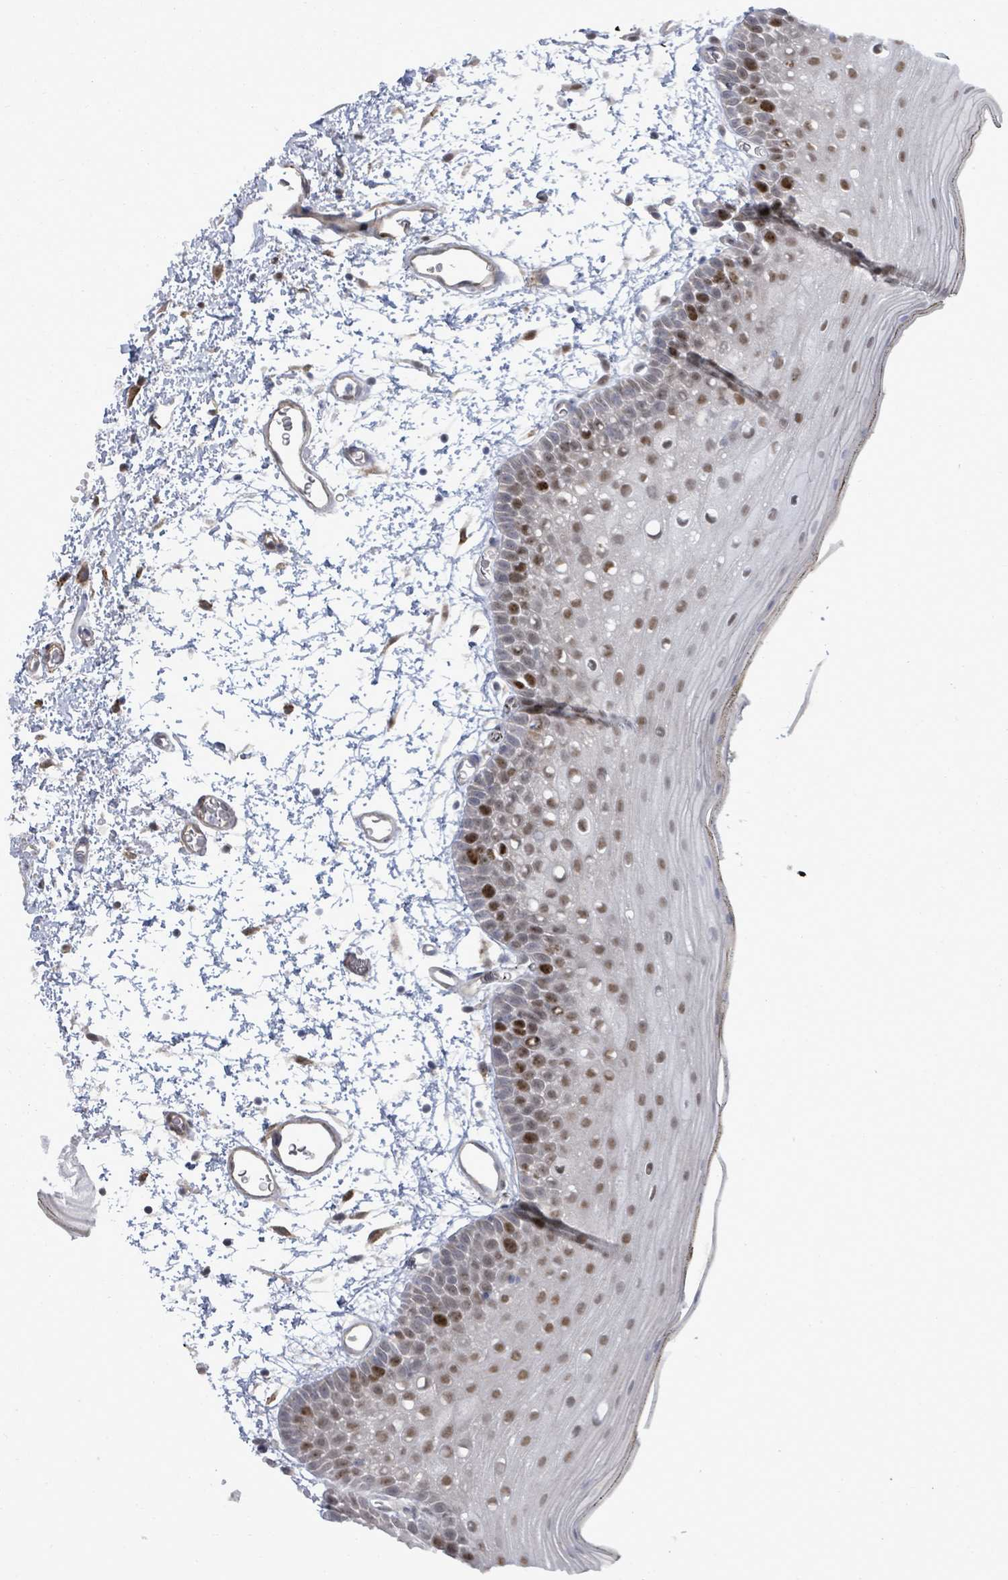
{"staining": {"intensity": "strong", "quantity": "25%-75%", "location": "nuclear"}, "tissue": "oral mucosa", "cell_type": "Squamous epithelial cells", "image_type": "normal", "snomed": [{"axis": "morphology", "description": "Normal tissue, NOS"}, {"axis": "topography", "description": "Oral tissue"}, {"axis": "topography", "description": "Tounge, NOS"}], "caption": "This is a photomicrograph of immunohistochemistry staining of unremarkable oral mucosa, which shows strong staining in the nuclear of squamous epithelial cells.", "gene": "PAPSS1", "patient": {"sex": "female", "age": 81}}